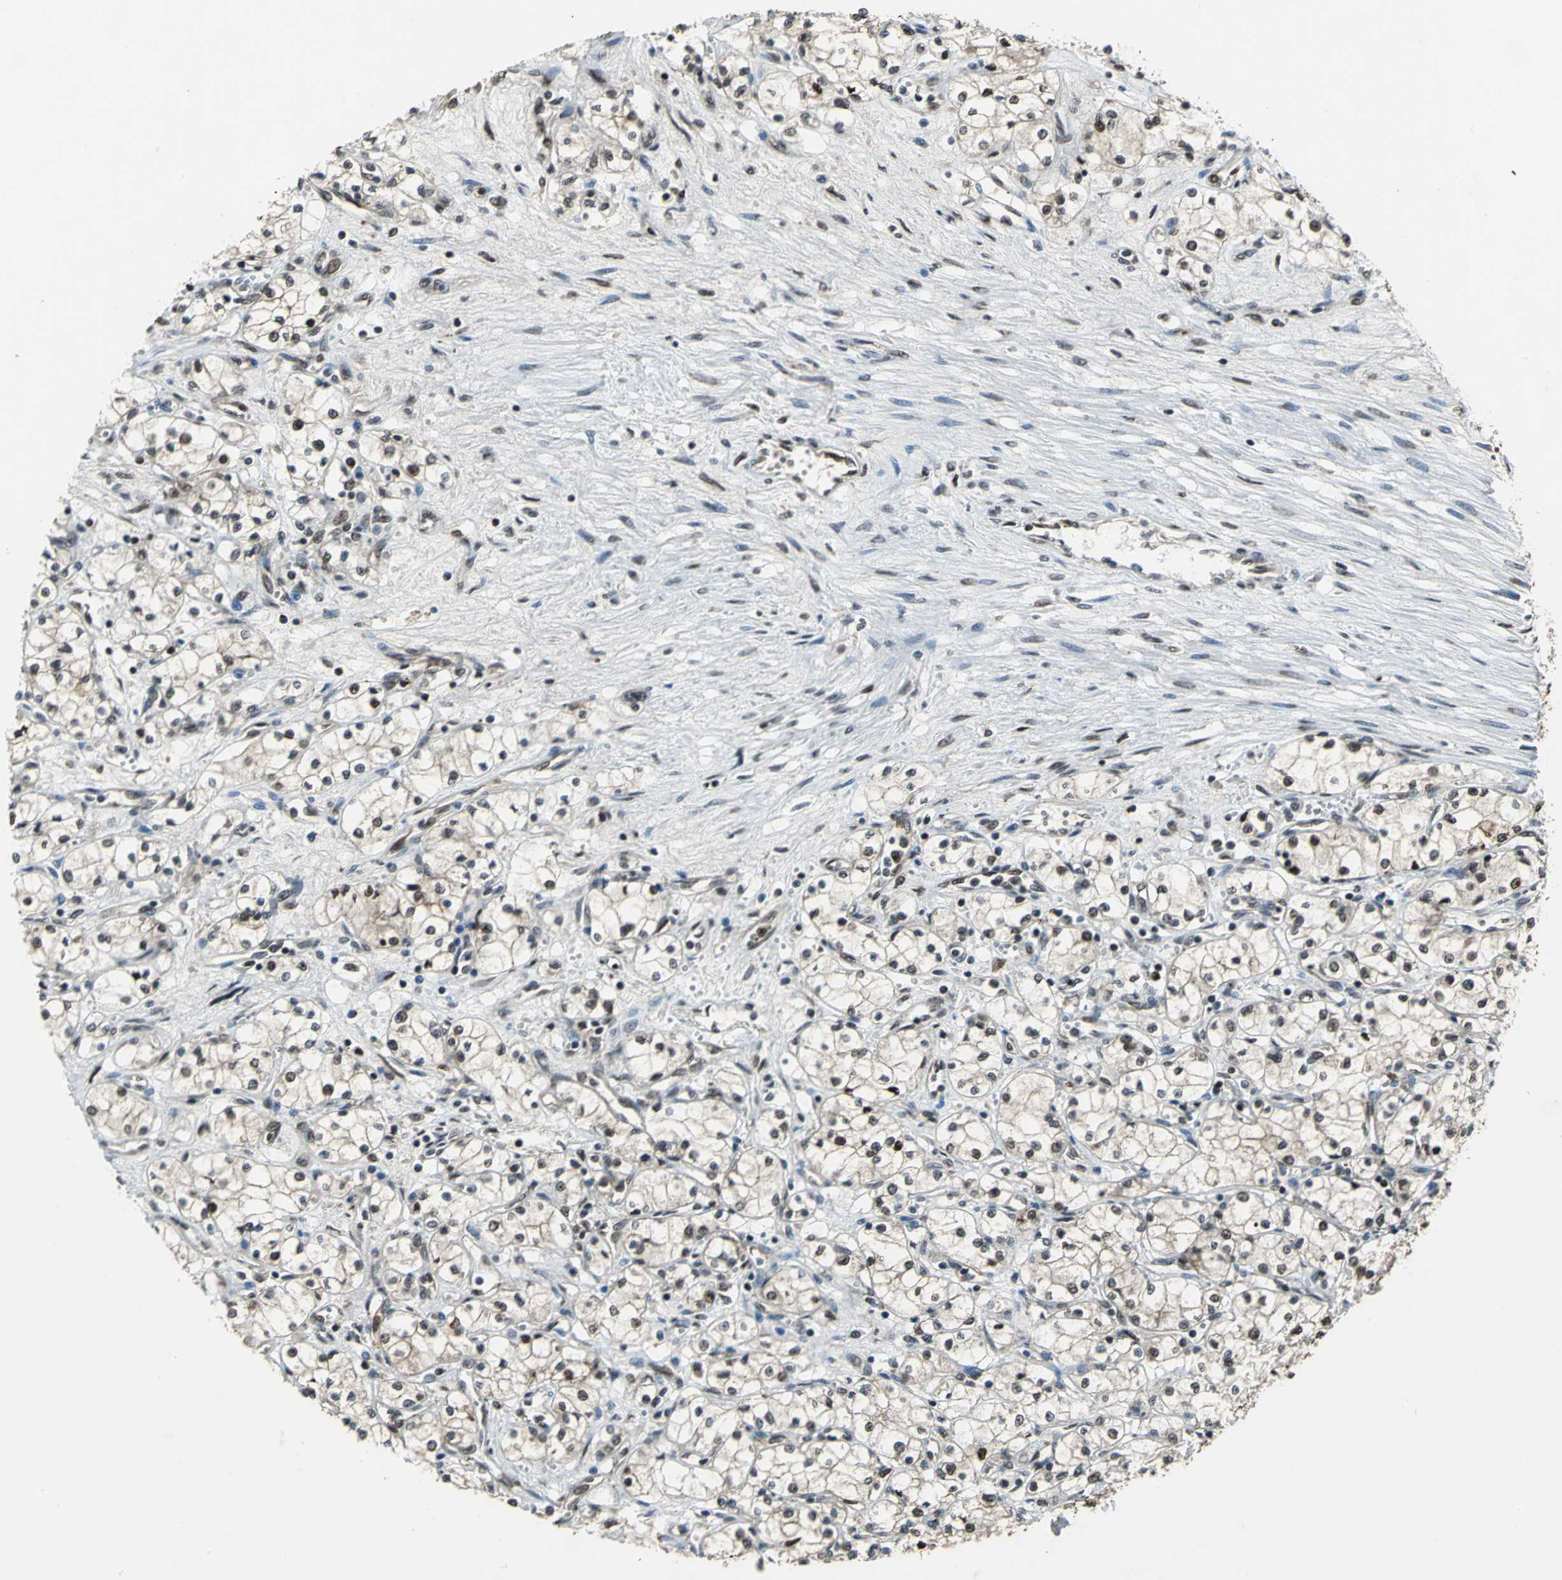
{"staining": {"intensity": "moderate", "quantity": ">75%", "location": "nuclear"}, "tissue": "renal cancer", "cell_type": "Tumor cells", "image_type": "cancer", "snomed": [{"axis": "morphology", "description": "Normal tissue, NOS"}, {"axis": "morphology", "description": "Adenocarcinoma, NOS"}, {"axis": "topography", "description": "Kidney"}], "caption": "Protein expression analysis of renal cancer (adenocarcinoma) displays moderate nuclear expression in about >75% of tumor cells. The staining is performed using DAB brown chromogen to label protein expression. The nuclei are counter-stained blue using hematoxylin.", "gene": "ANP32A", "patient": {"sex": "male", "age": 59}}